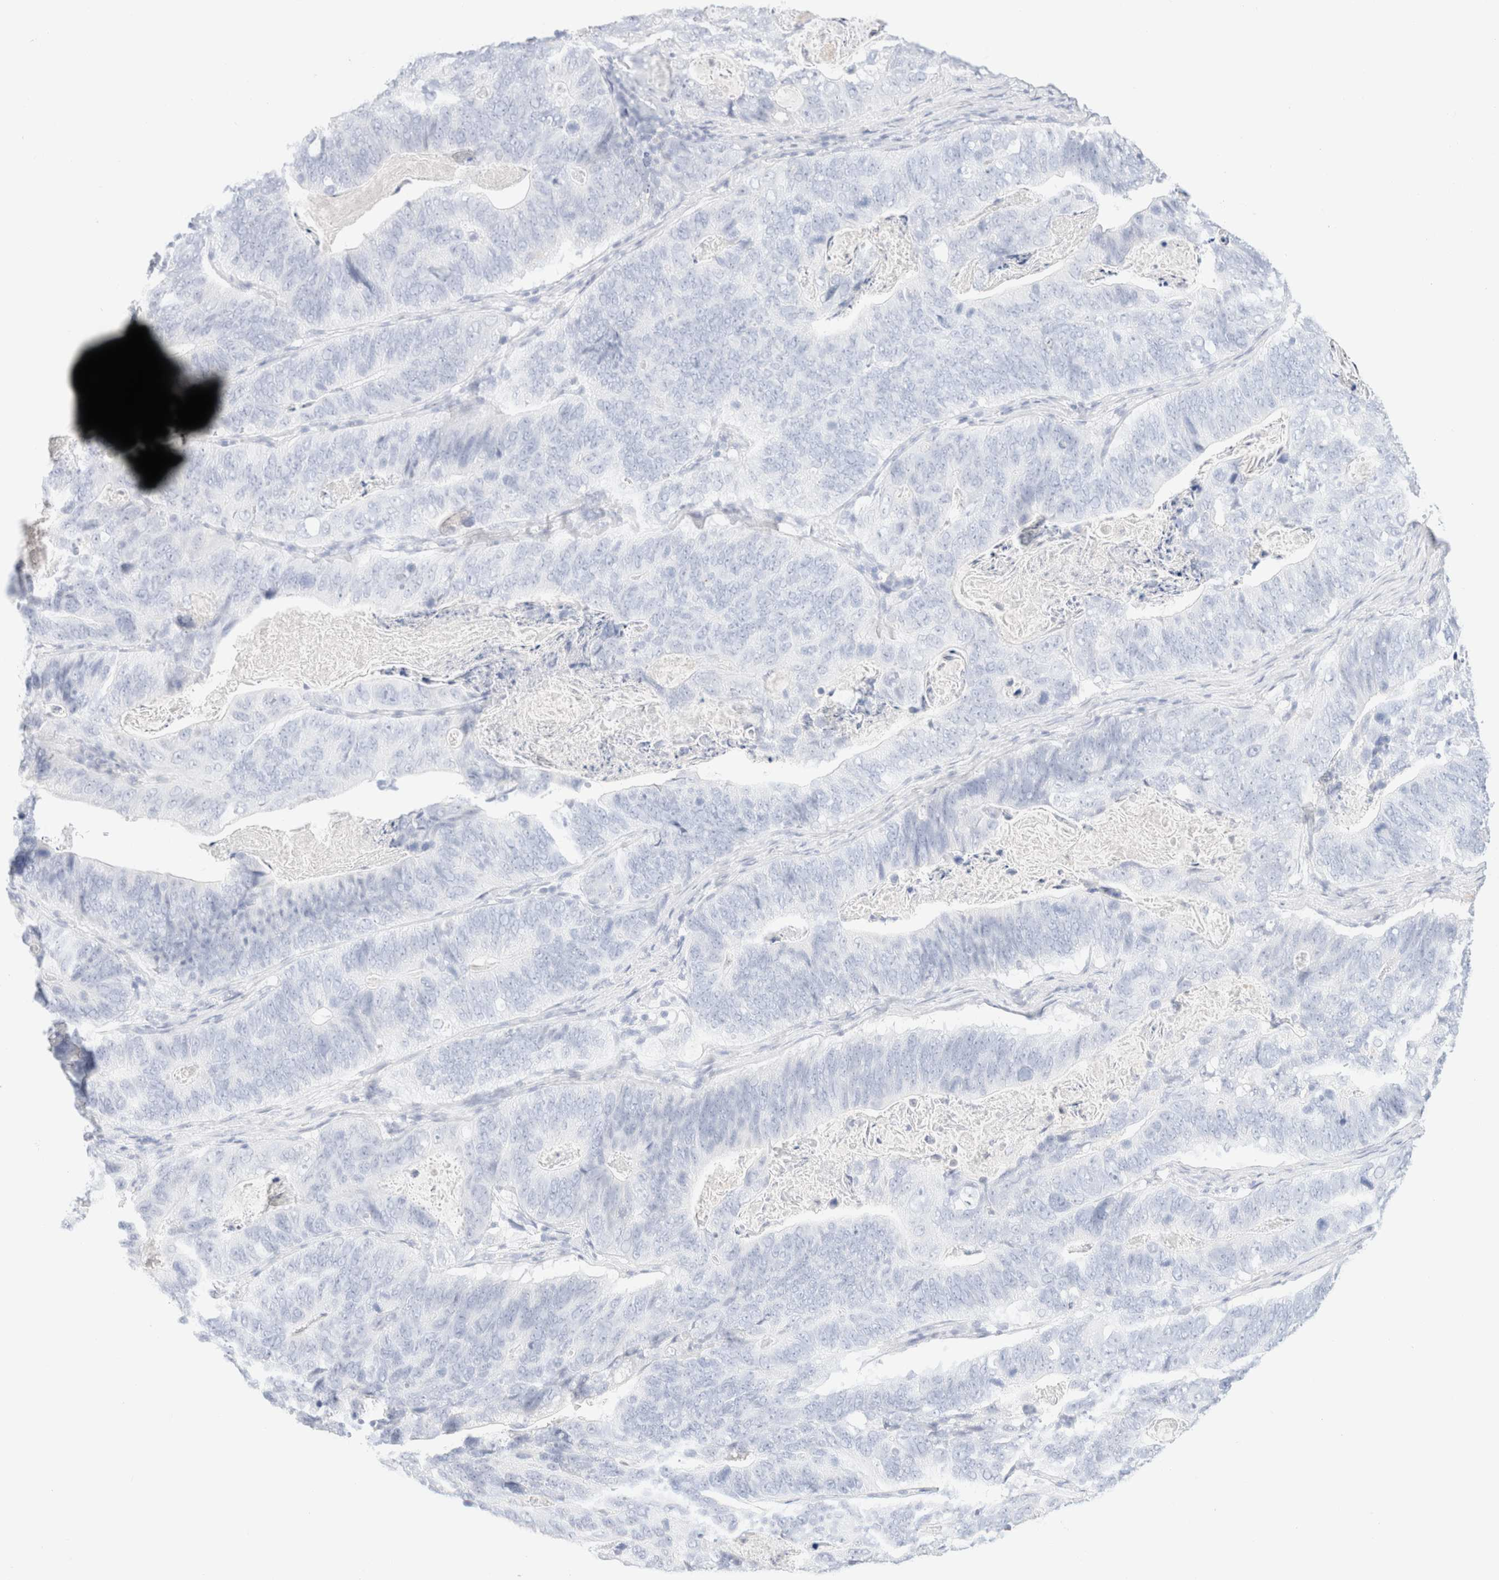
{"staining": {"intensity": "negative", "quantity": "none", "location": "none"}, "tissue": "stomach cancer", "cell_type": "Tumor cells", "image_type": "cancer", "snomed": [{"axis": "morphology", "description": "Normal tissue, NOS"}, {"axis": "morphology", "description": "Adenocarcinoma, NOS"}, {"axis": "topography", "description": "Stomach"}], "caption": "DAB immunohistochemical staining of human stomach adenocarcinoma displays no significant staining in tumor cells. (Immunohistochemistry, brightfield microscopy, high magnification).", "gene": "KRT15", "patient": {"sex": "female", "age": 89}}